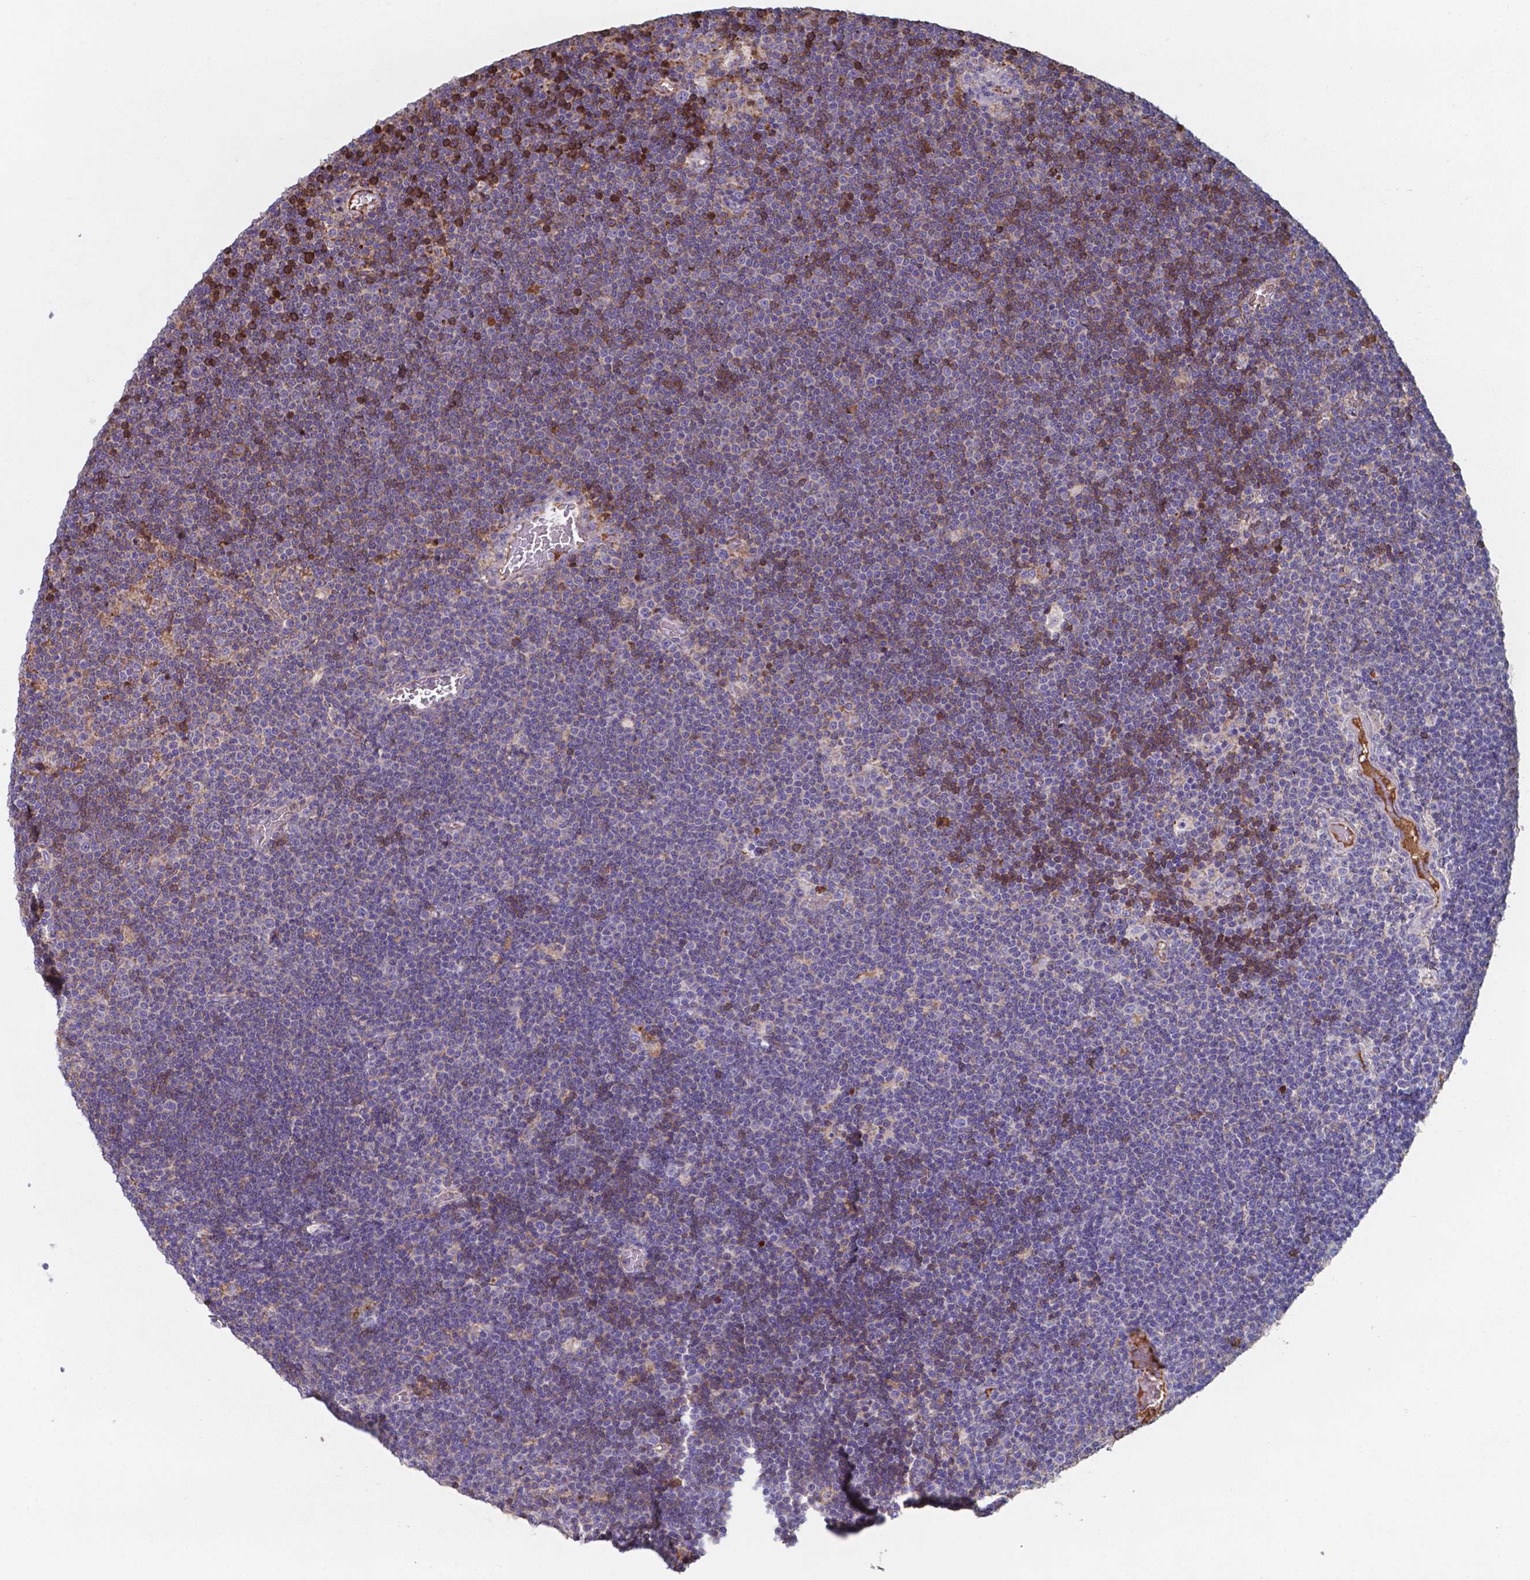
{"staining": {"intensity": "negative", "quantity": "none", "location": "none"}, "tissue": "lymphoma", "cell_type": "Tumor cells", "image_type": "cancer", "snomed": [{"axis": "morphology", "description": "Malignant lymphoma, non-Hodgkin's type, Low grade"}, {"axis": "topography", "description": "Brain"}], "caption": "This is an immunohistochemistry histopathology image of lymphoma. There is no expression in tumor cells.", "gene": "SERPINA1", "patient": {"sex": "female", "age": 66}}